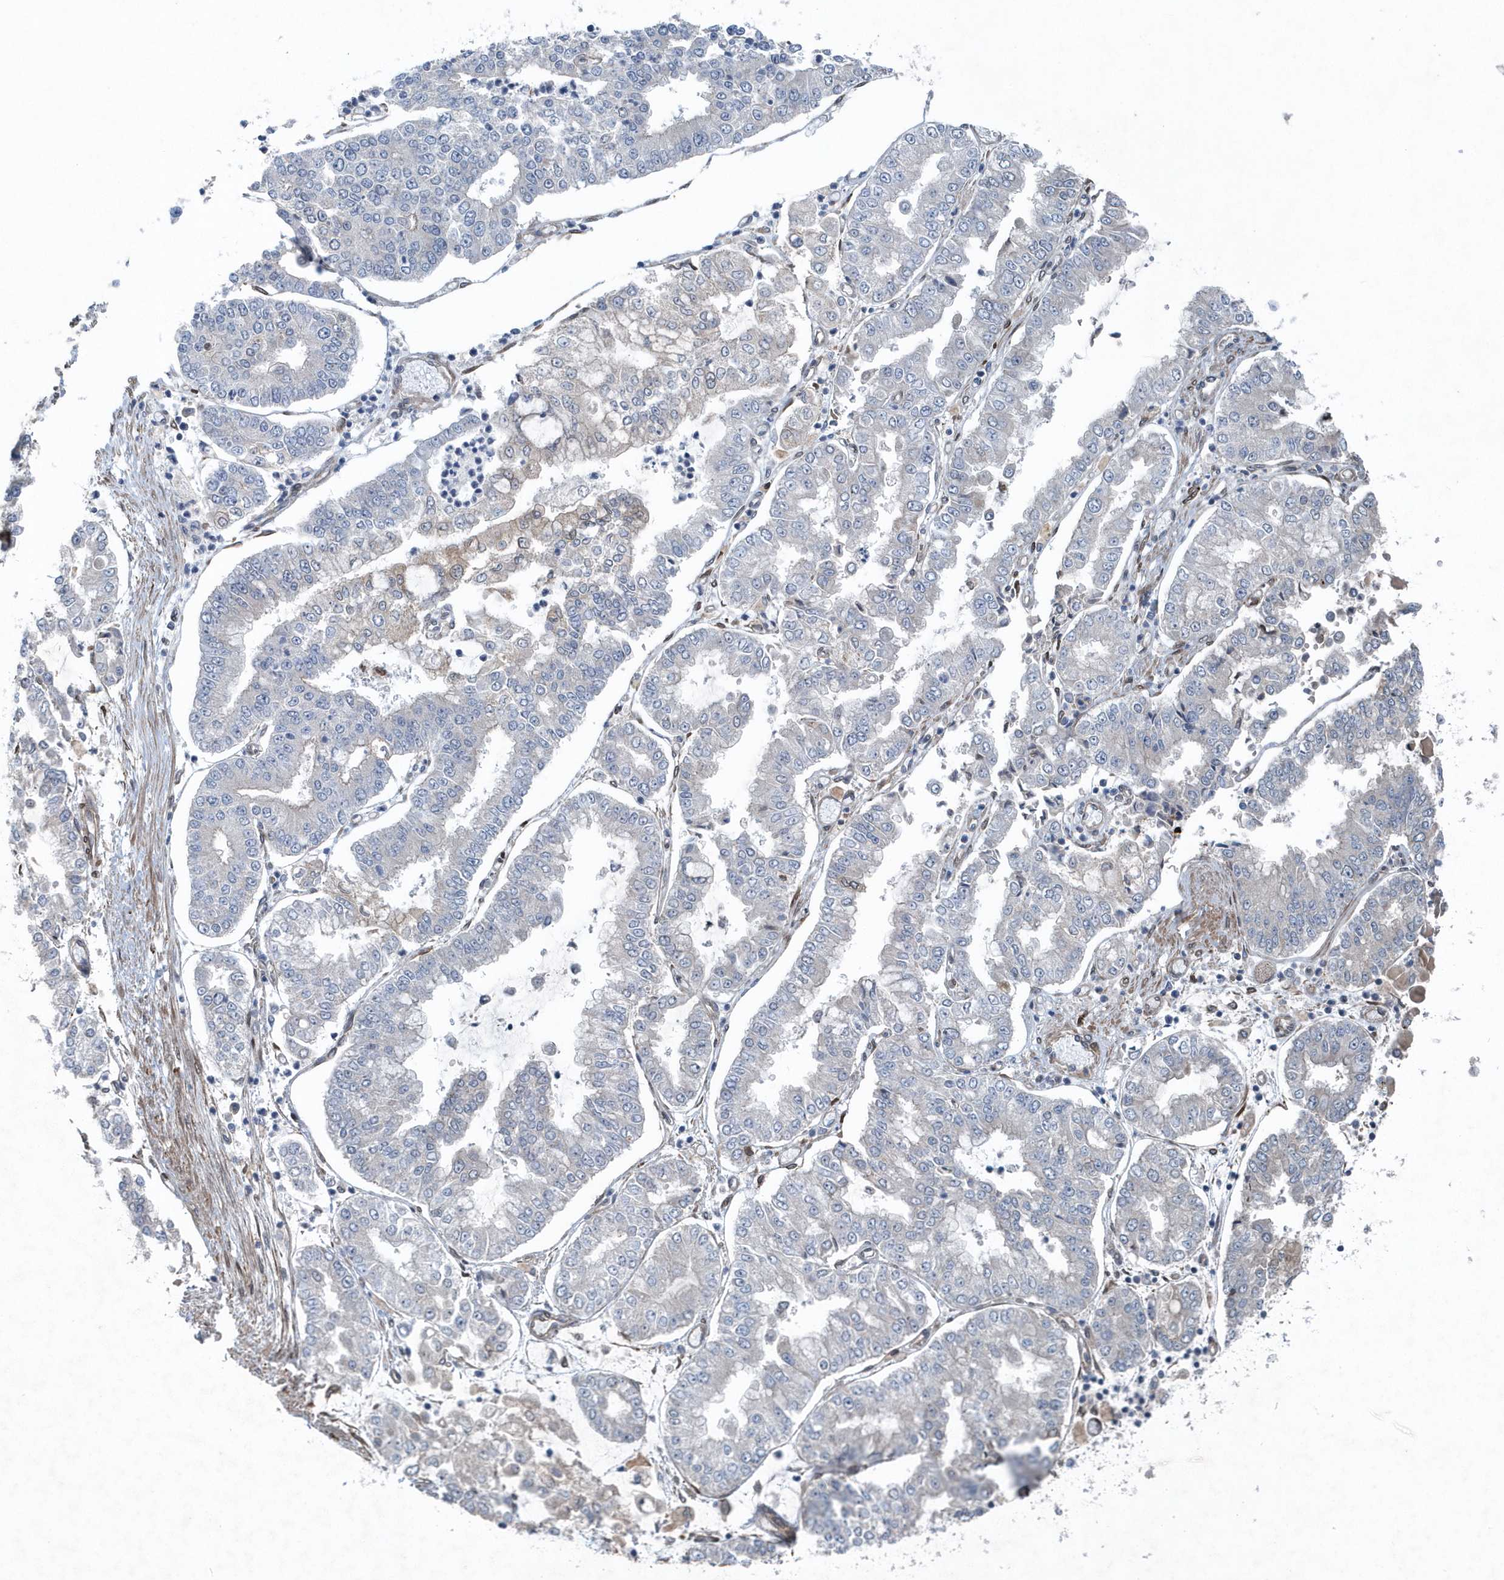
{"staining": {"intensity": "negative", "quantity": "none", "location": "none"}, "tissue": "stomach cancer", "cell_type": "Tumor cells", "image_type": "cancer", "snomed": [{"axis": "morphology", "description": "Adenocarcinoma, NOS"}, {"axis": "topography", "description": "Stomach"}], "caption": "Immunohistochemistry (IHC) histopathology image of neoplastic tissue: stomach adenocarcinoma stained with DAB shows no significant protein expression in tumor cells. (DAB immunohistochemistry (IHC) visualized using brightfield microscopy, high magnification).", "gene": "MCC", "patient": {"sex": "male", "age": 76}}